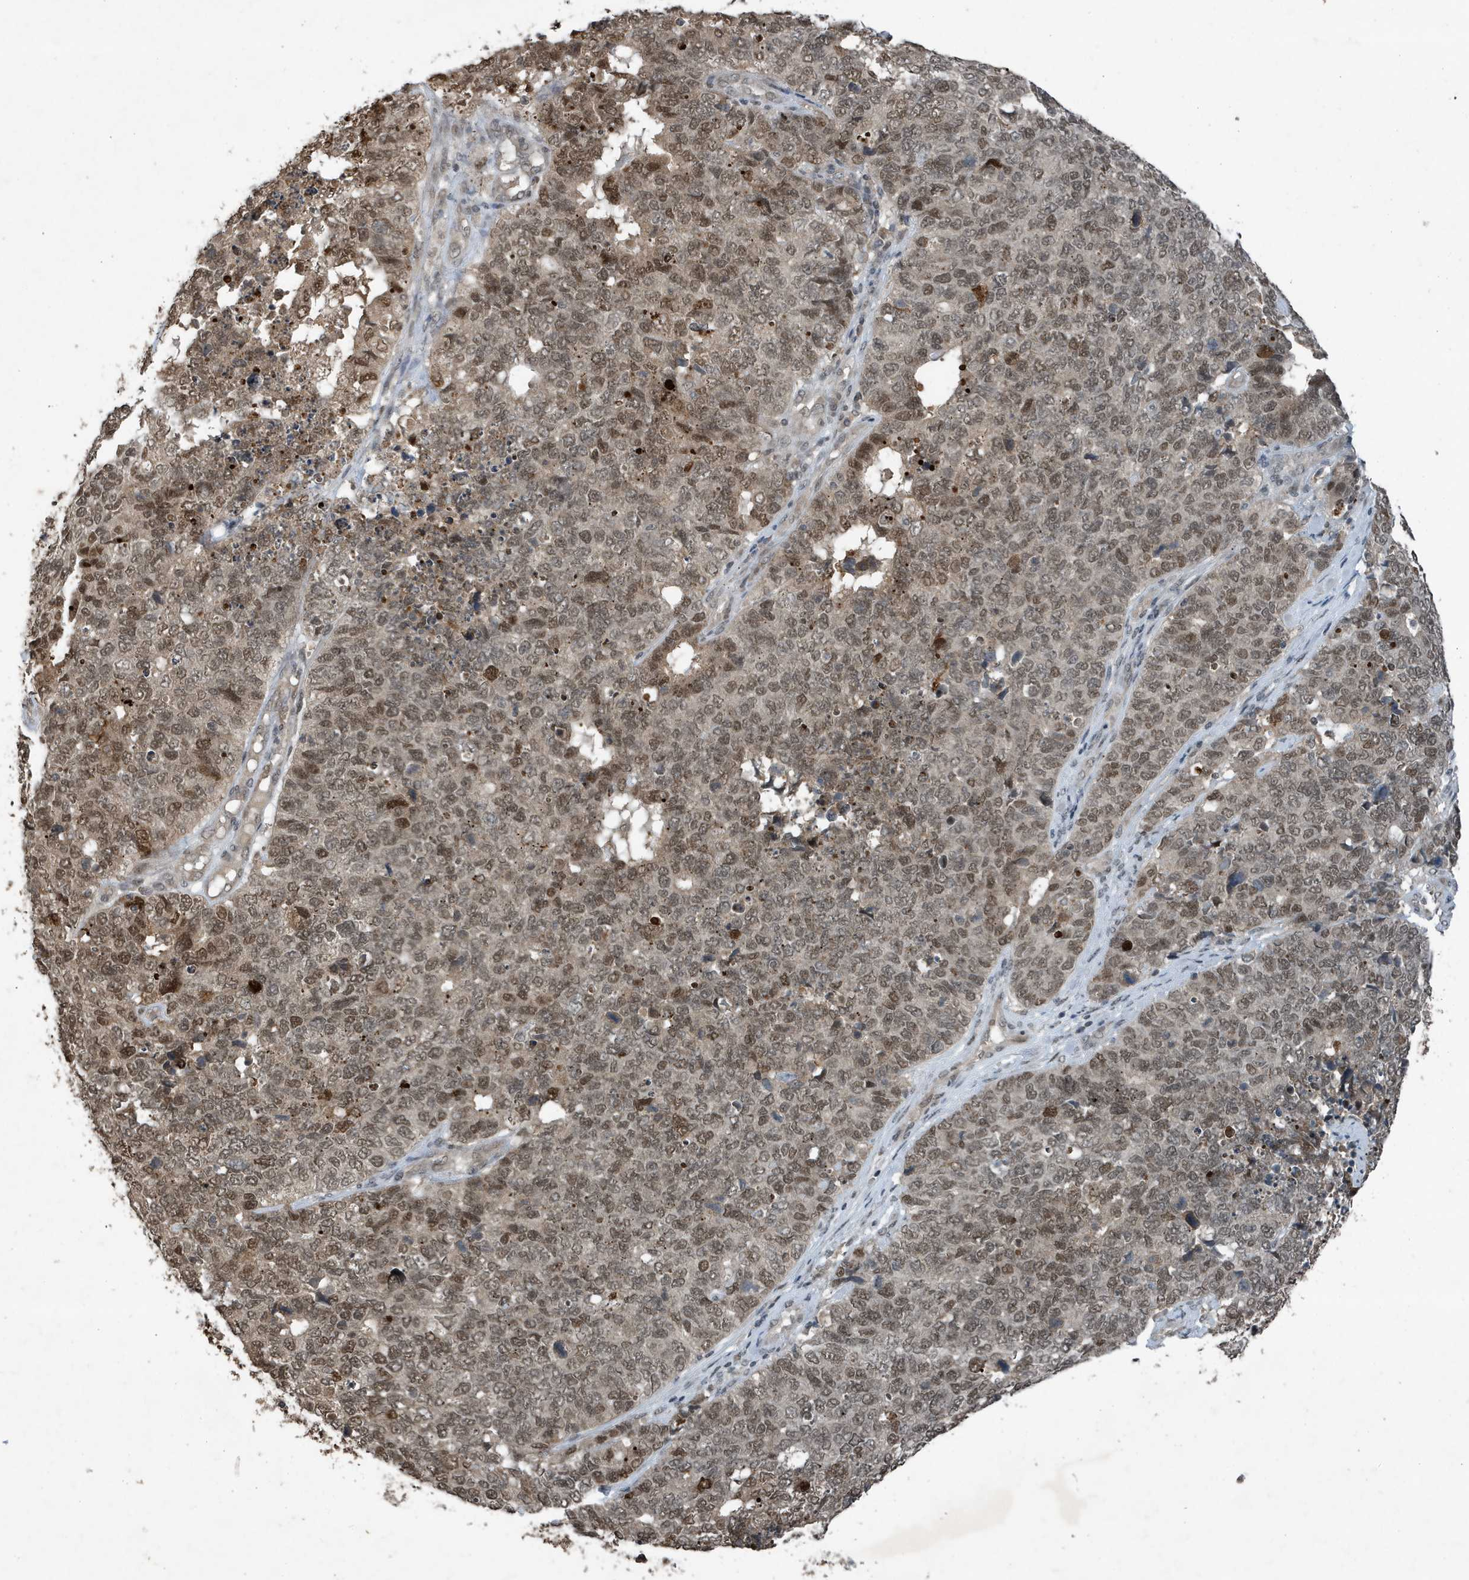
{"staining": {"intensity": "moderate", "quantity": ">75%", "location": "nuclear"}, "tissue": "cervical cancer", "cell_type": "Tumor cells", "image_type": "cancer", "snomed": [{"axis": "morphology", "description": "Squamous cell carcinoma, NOS"}, {"axis": "topography", "description": "Cervix"}], "caption": "Cervical cancer tissue exhibits moderate nuclear positivity in about >75% of tumor cells, visualized by immunohistochemistry.", "gene": "HSPA1A", "patient": {"sex": "female", "age": 63}}